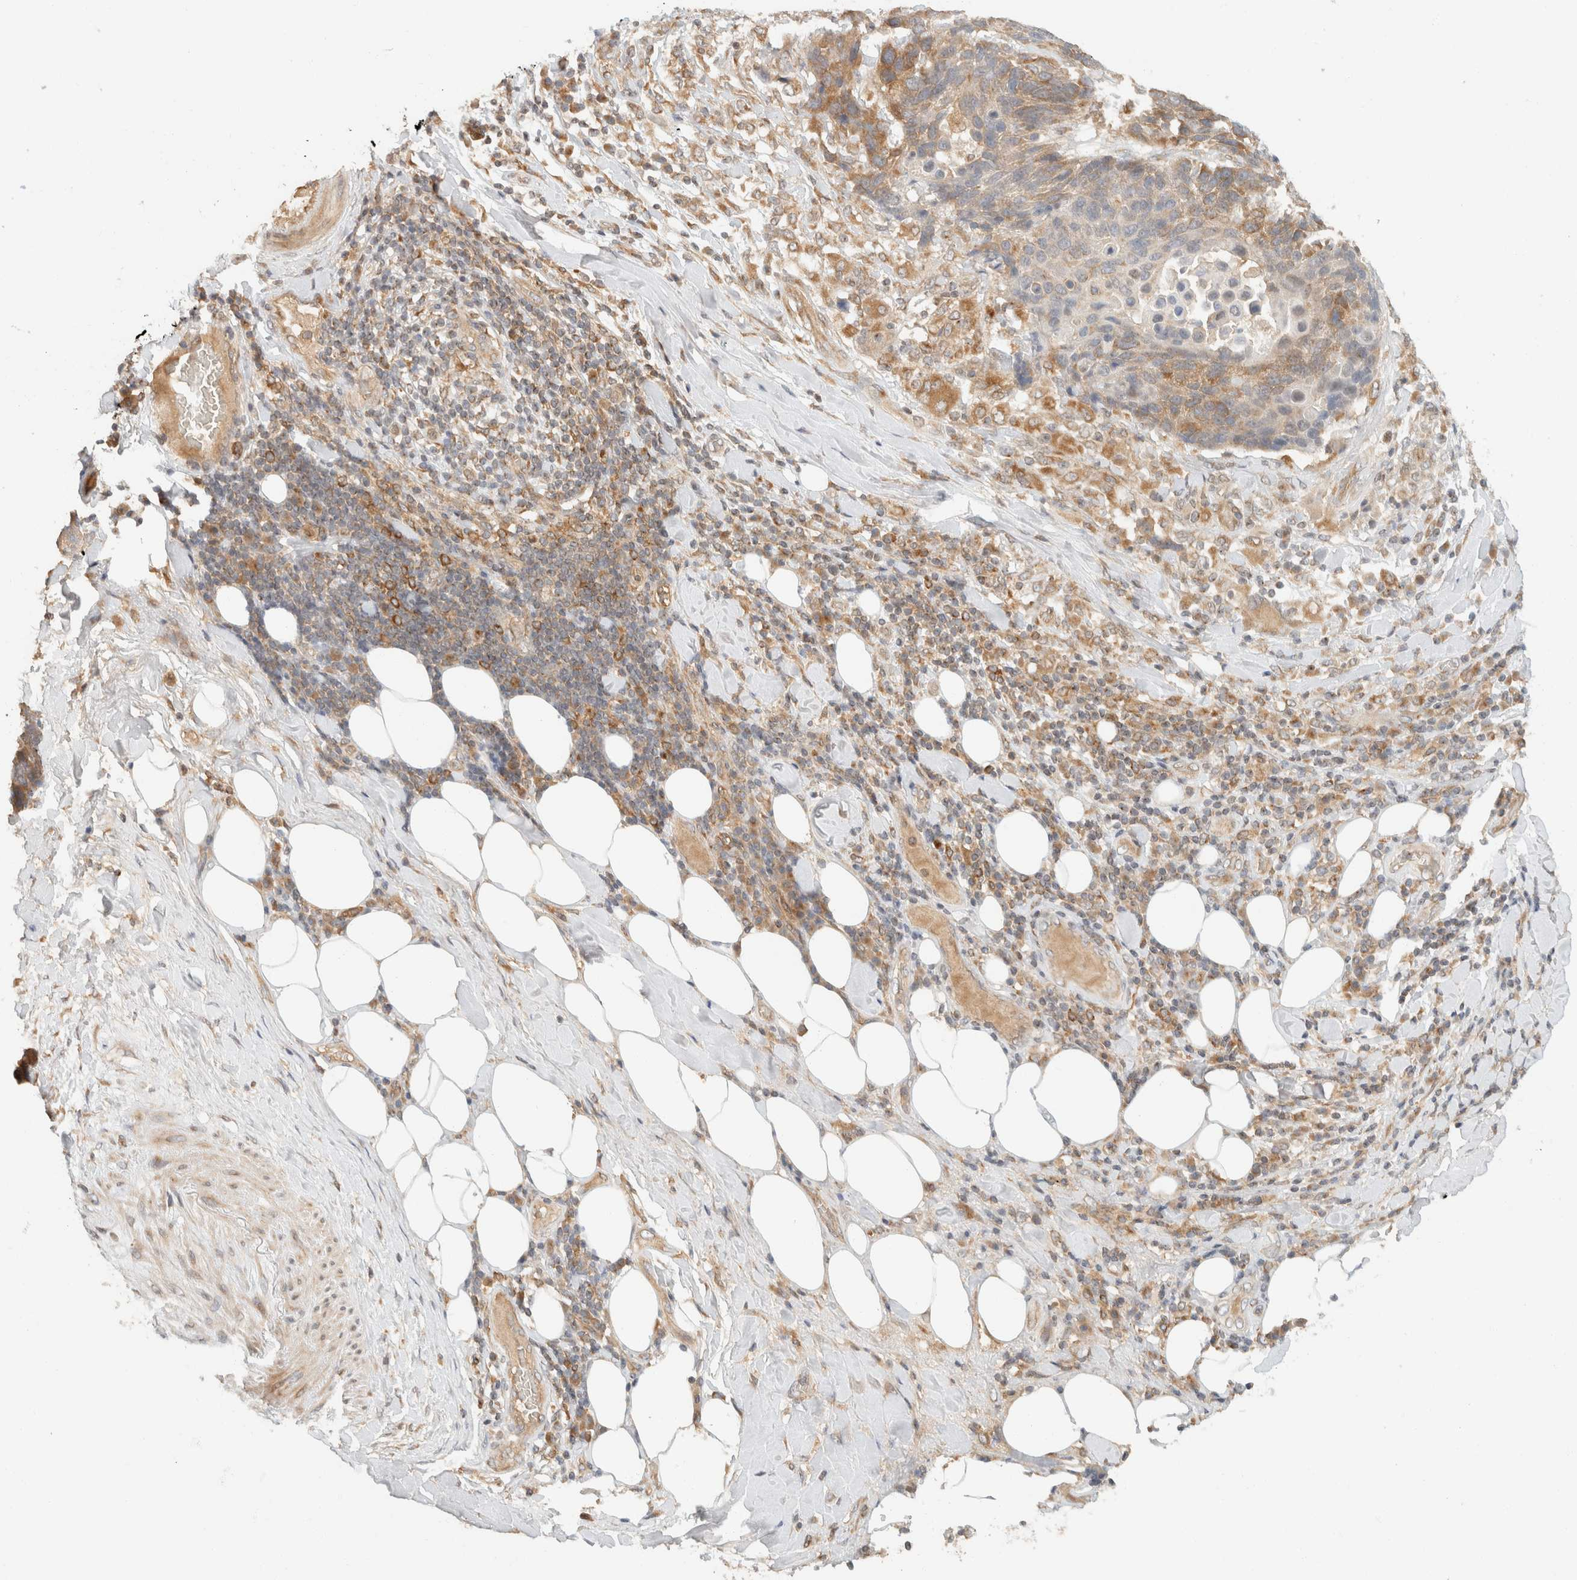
{"staining": {"intensity": "moderate", "quantity": "<25%", "location": "cytoplasmic/membranous"}, "tissue": "lung cancer", "cell_type": "Tumor cells", "image_type": "cancer", "snomed": [{"axis": "morphology", "description": "Squamous cell carcinoma, NOS"}, {"axis": "topography", "description": "Lung"}], "caption": "This image reveals squamous cell carcinoma (lung) stained with IHC to label a protein in brown. The cytoplasmic/membranous of tumor cells show moderate positivity for the protein. Nuclei are counter-stained blue.", "gene": "TACC1", "patient": {"sex": "male", "age": 66}}